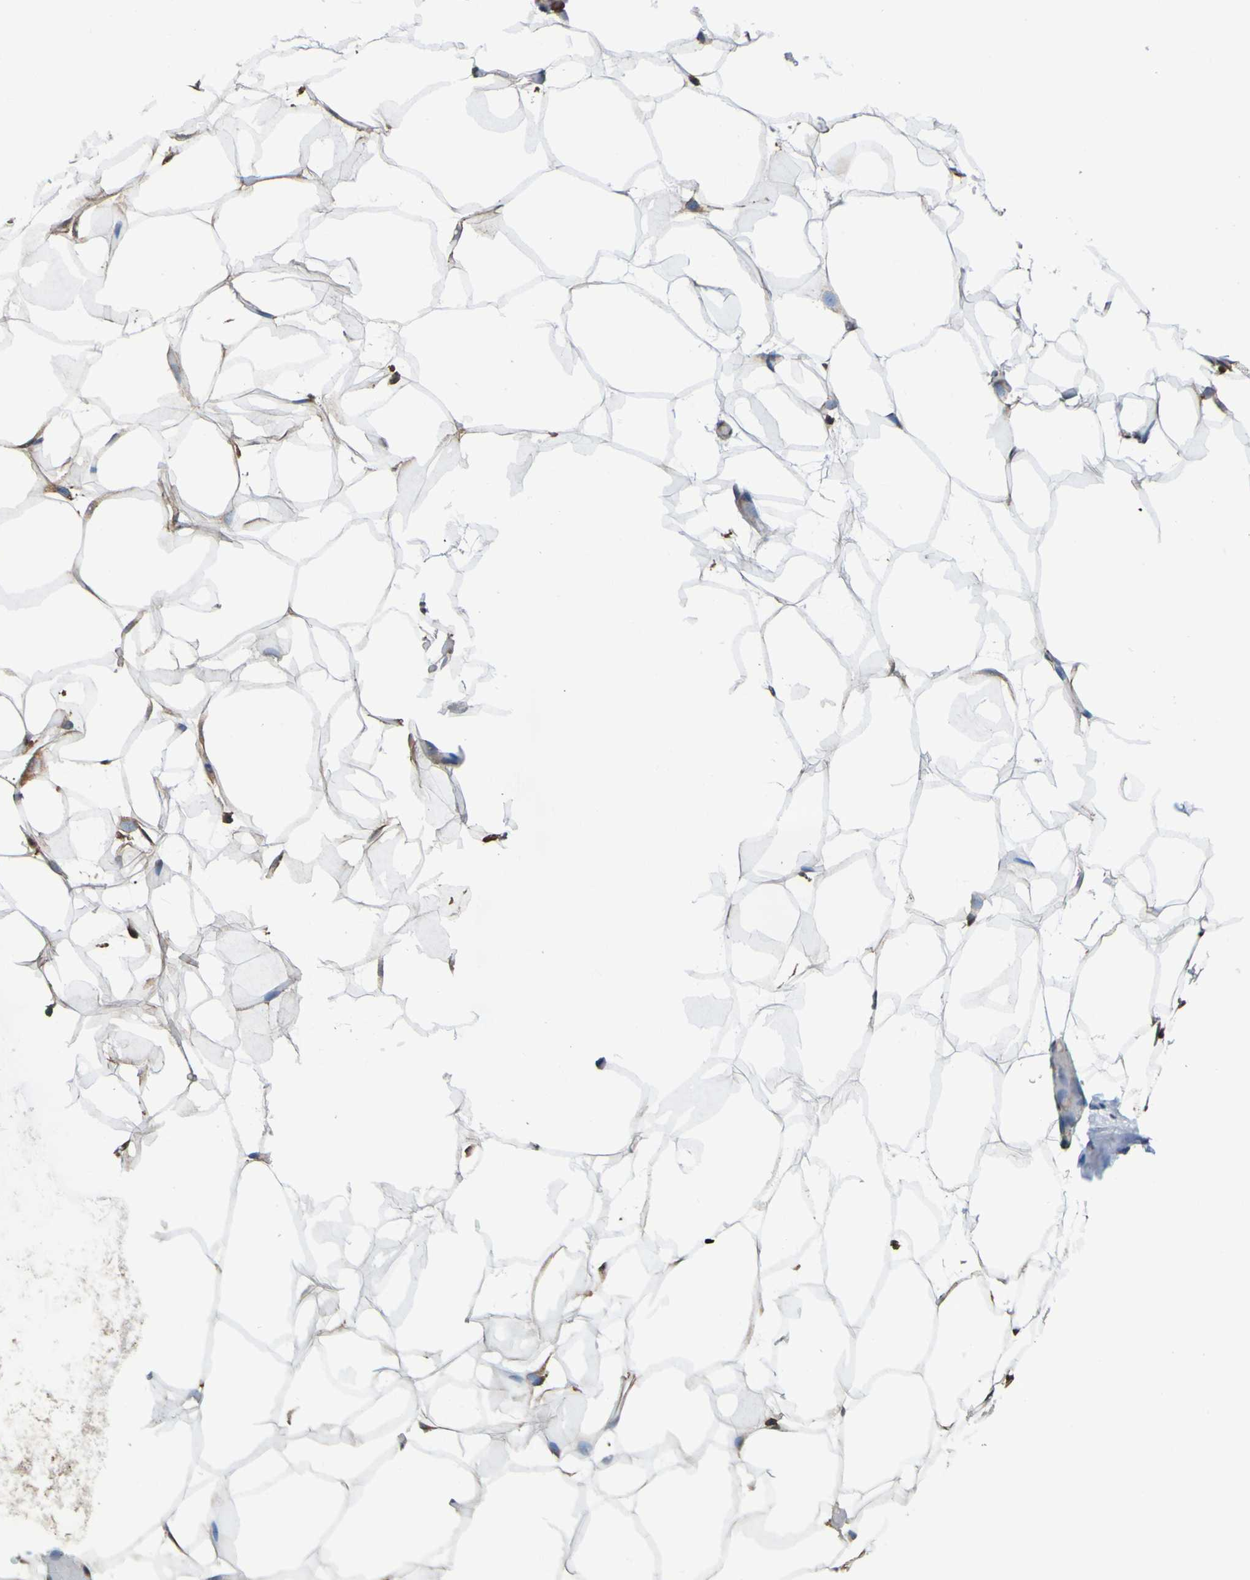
{"staining": {"intensity": "moderate", "quantity": ">75%", "location": "cytoplasmic/membranous"}, "tissue": "adipose tissue", "cell_type": "Adipocytes", "image_type": "normal", "snomed": [{"axis": "morphology", "description": "Normal tissue, NOS"}, {"axis": "topography", "description": "Breast"}, {"axis": "topography", "description": "Adipose tissue"}], "caption": "Immunohistochemistry (DAB) staining of normal human adipose tissue displays moderate cytoplasmic/membranous protein staining in approximately >75% of adipocytes.", "gene": "METAP2", "patient": {"sex": "female", "age": 25}}